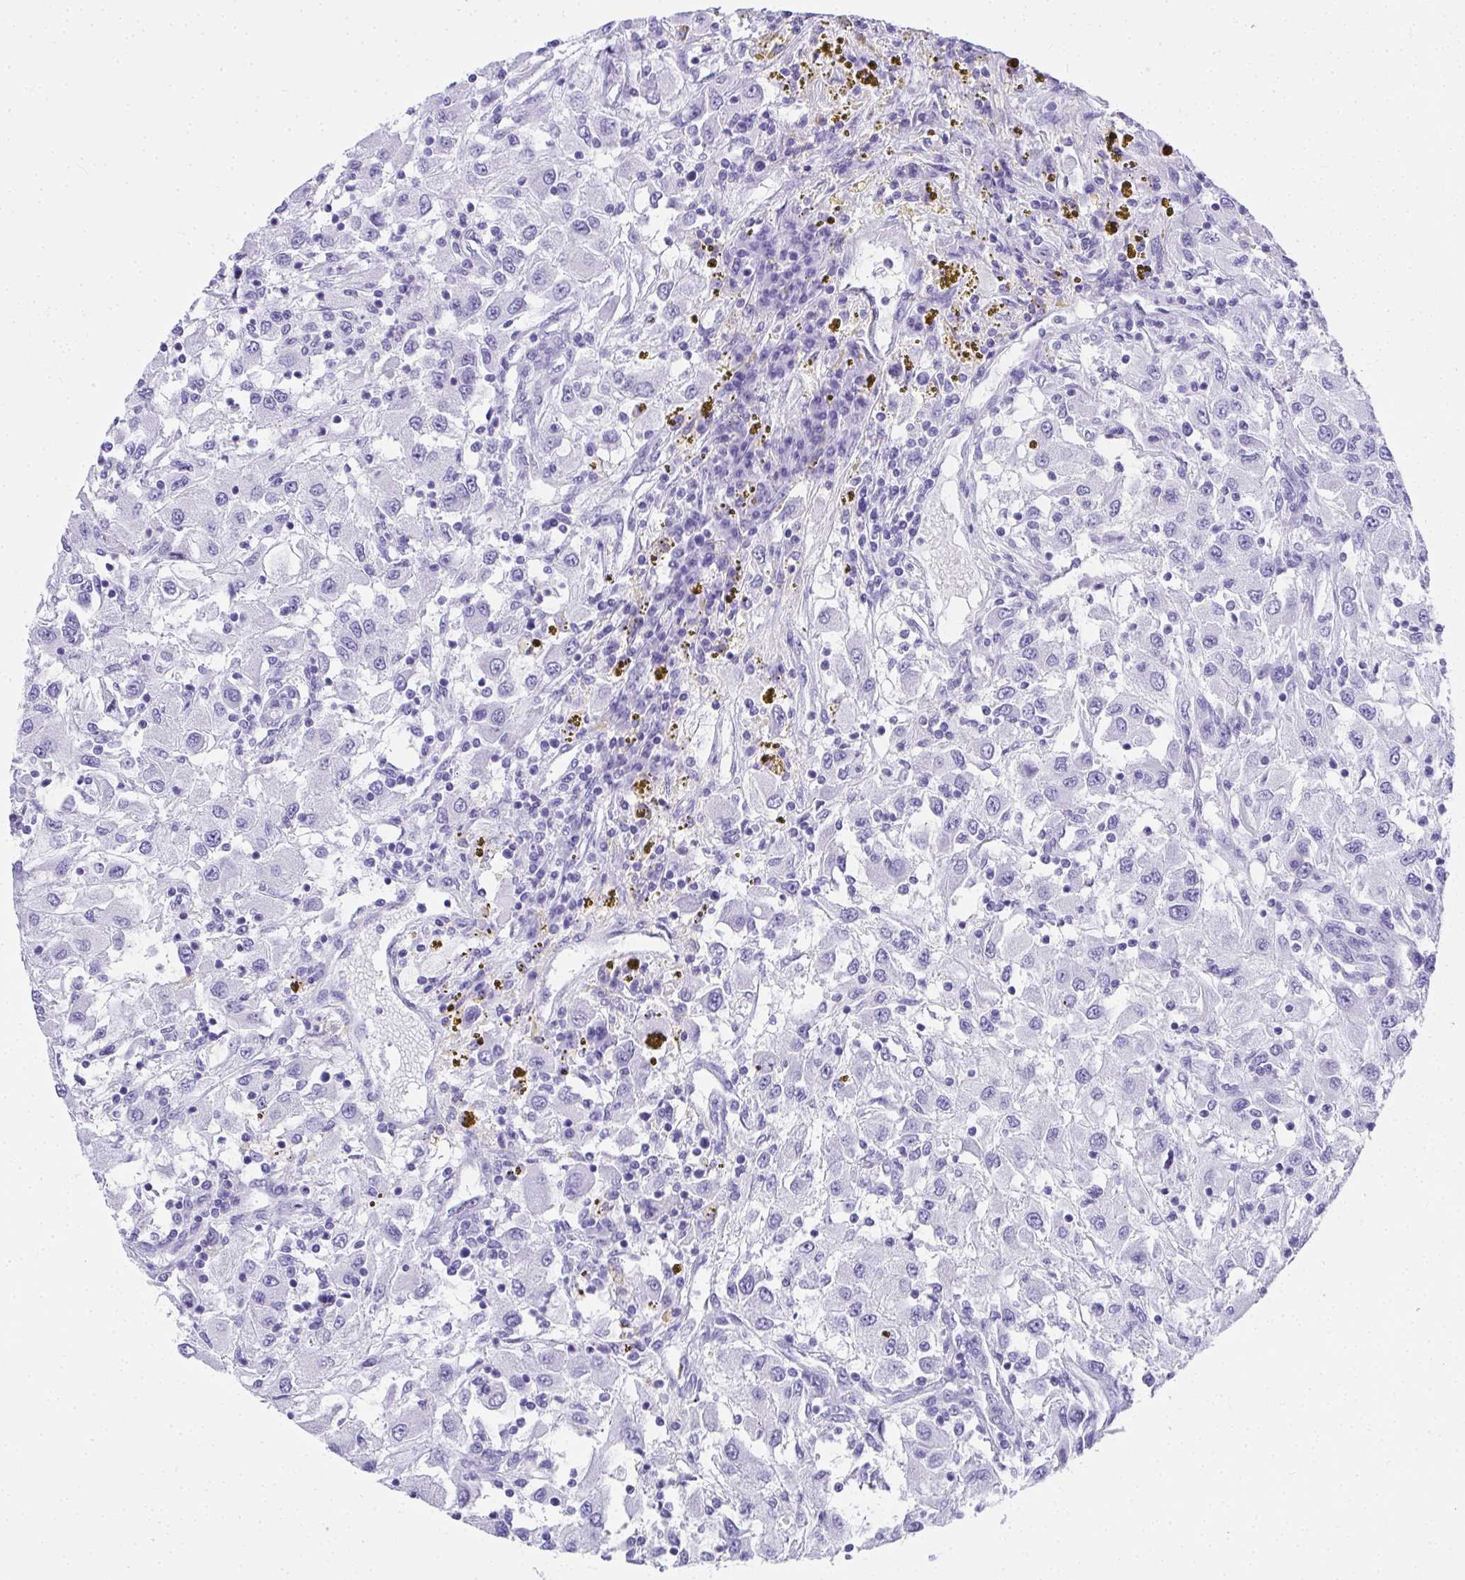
{"staining": {"intensity": "negative", "quantity": "none", "location": "none"}, "tissue": "renal cancer", "cell_type": "Tumor cells", "image_type": "cancer", "snomed": [{"axis": "morphology", "description": "Adenocarcinoma, NOS"}, {"axis": "topography", "description": "Kidney"}], "caption": "Histopathology image shows no significant protein expression in tumor cells of renal adenocarcinoma.", "gene": "AVIL", "patient": {"sex": "female", "age": 67}}